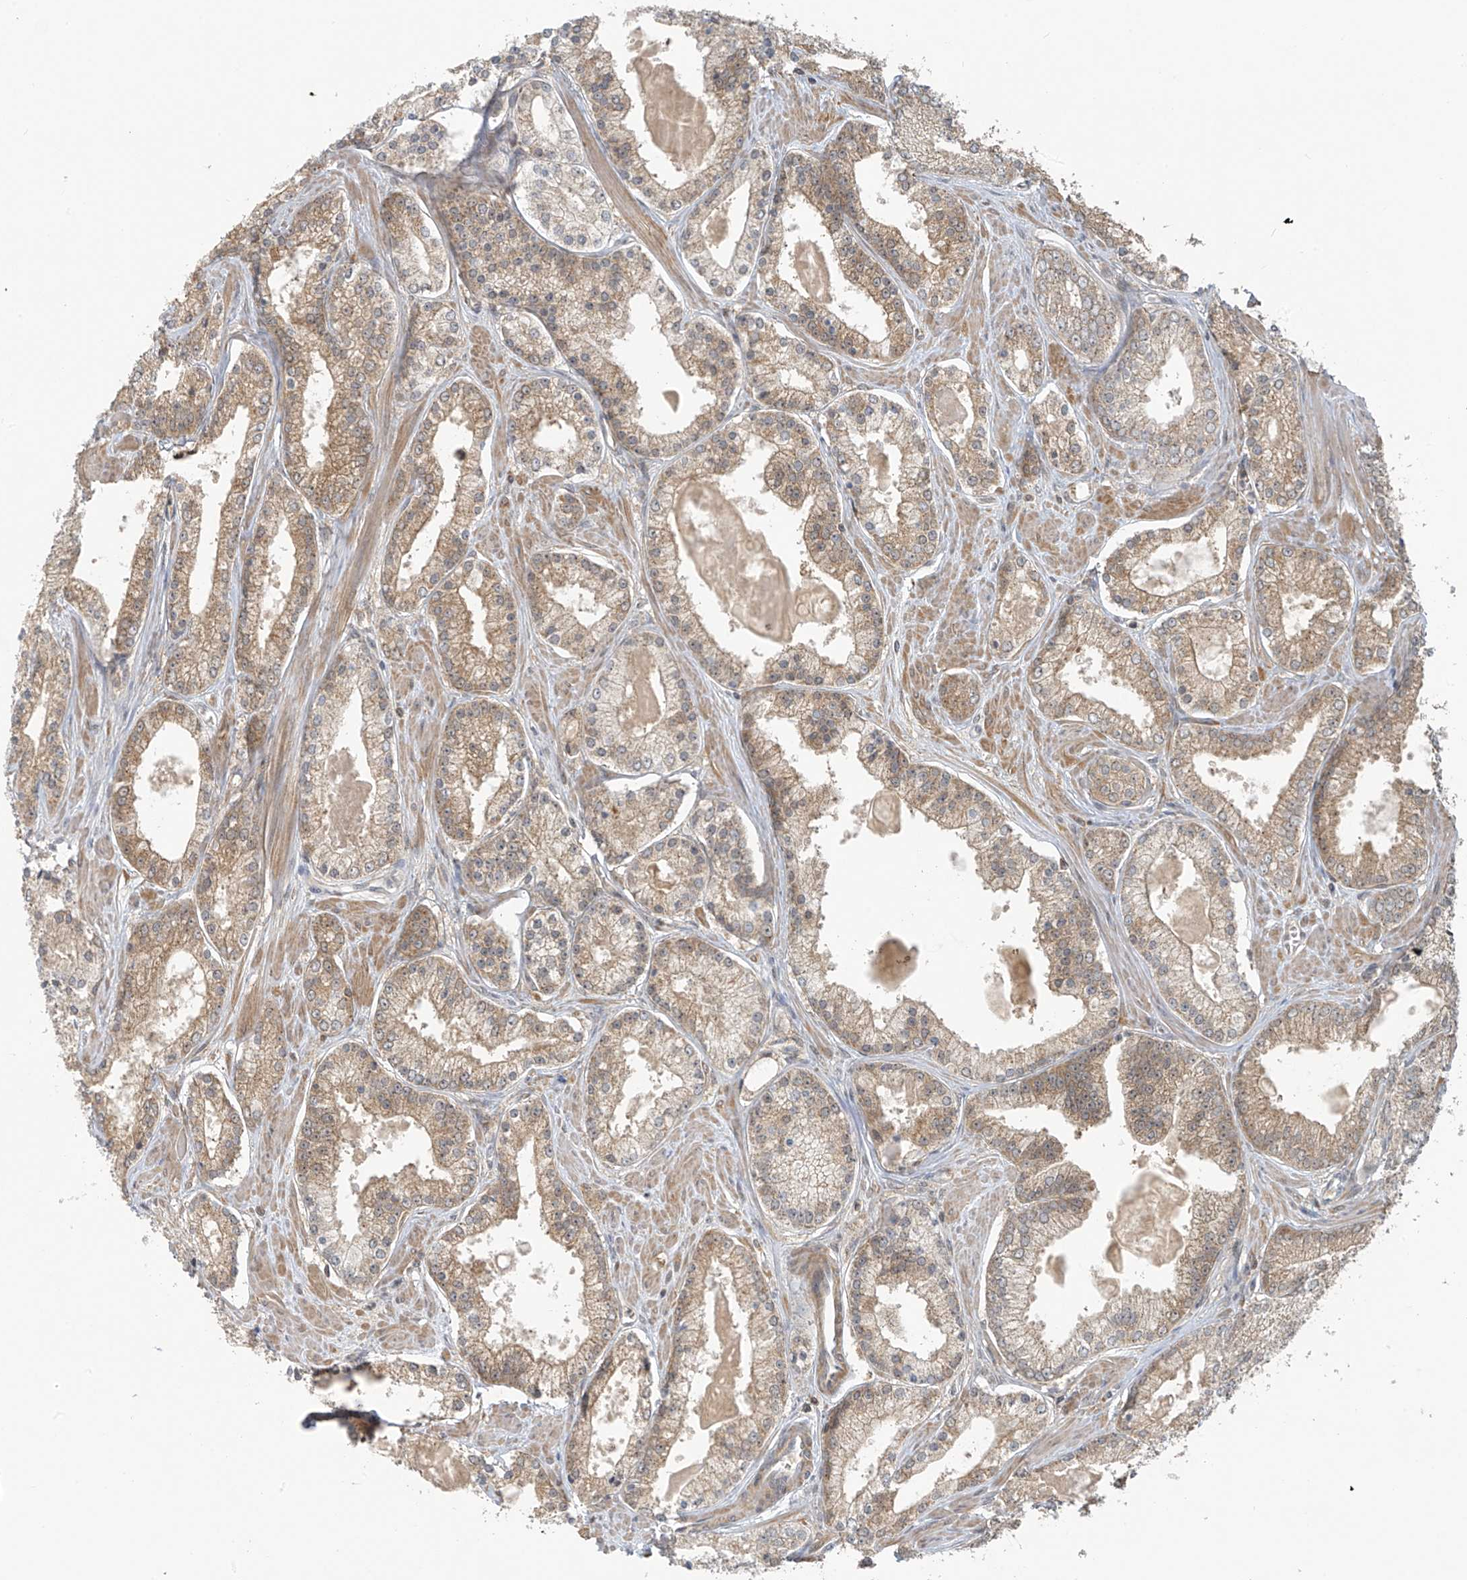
{"staining": {"intensity": "weak", "quantity": ">75%", "location": "cytoplasmic/membranous"}, "tissue": "prostate cancer", "cell_type": "Tumor cells", "image_type": "cancer", "snomed": [{"axis": "morphology", "description": "Adenocarcinoma, Low grade"}, {"axis": "topography", "description": "Prostate"}], "caption": "A brown stain labels weak cytoplasmic/membranous expression of a protein in low-grade adenocarcinoma (prostate) tumor cells.", "gene": "HDDC2", "patient": {"sex": "male", "age": 54}}